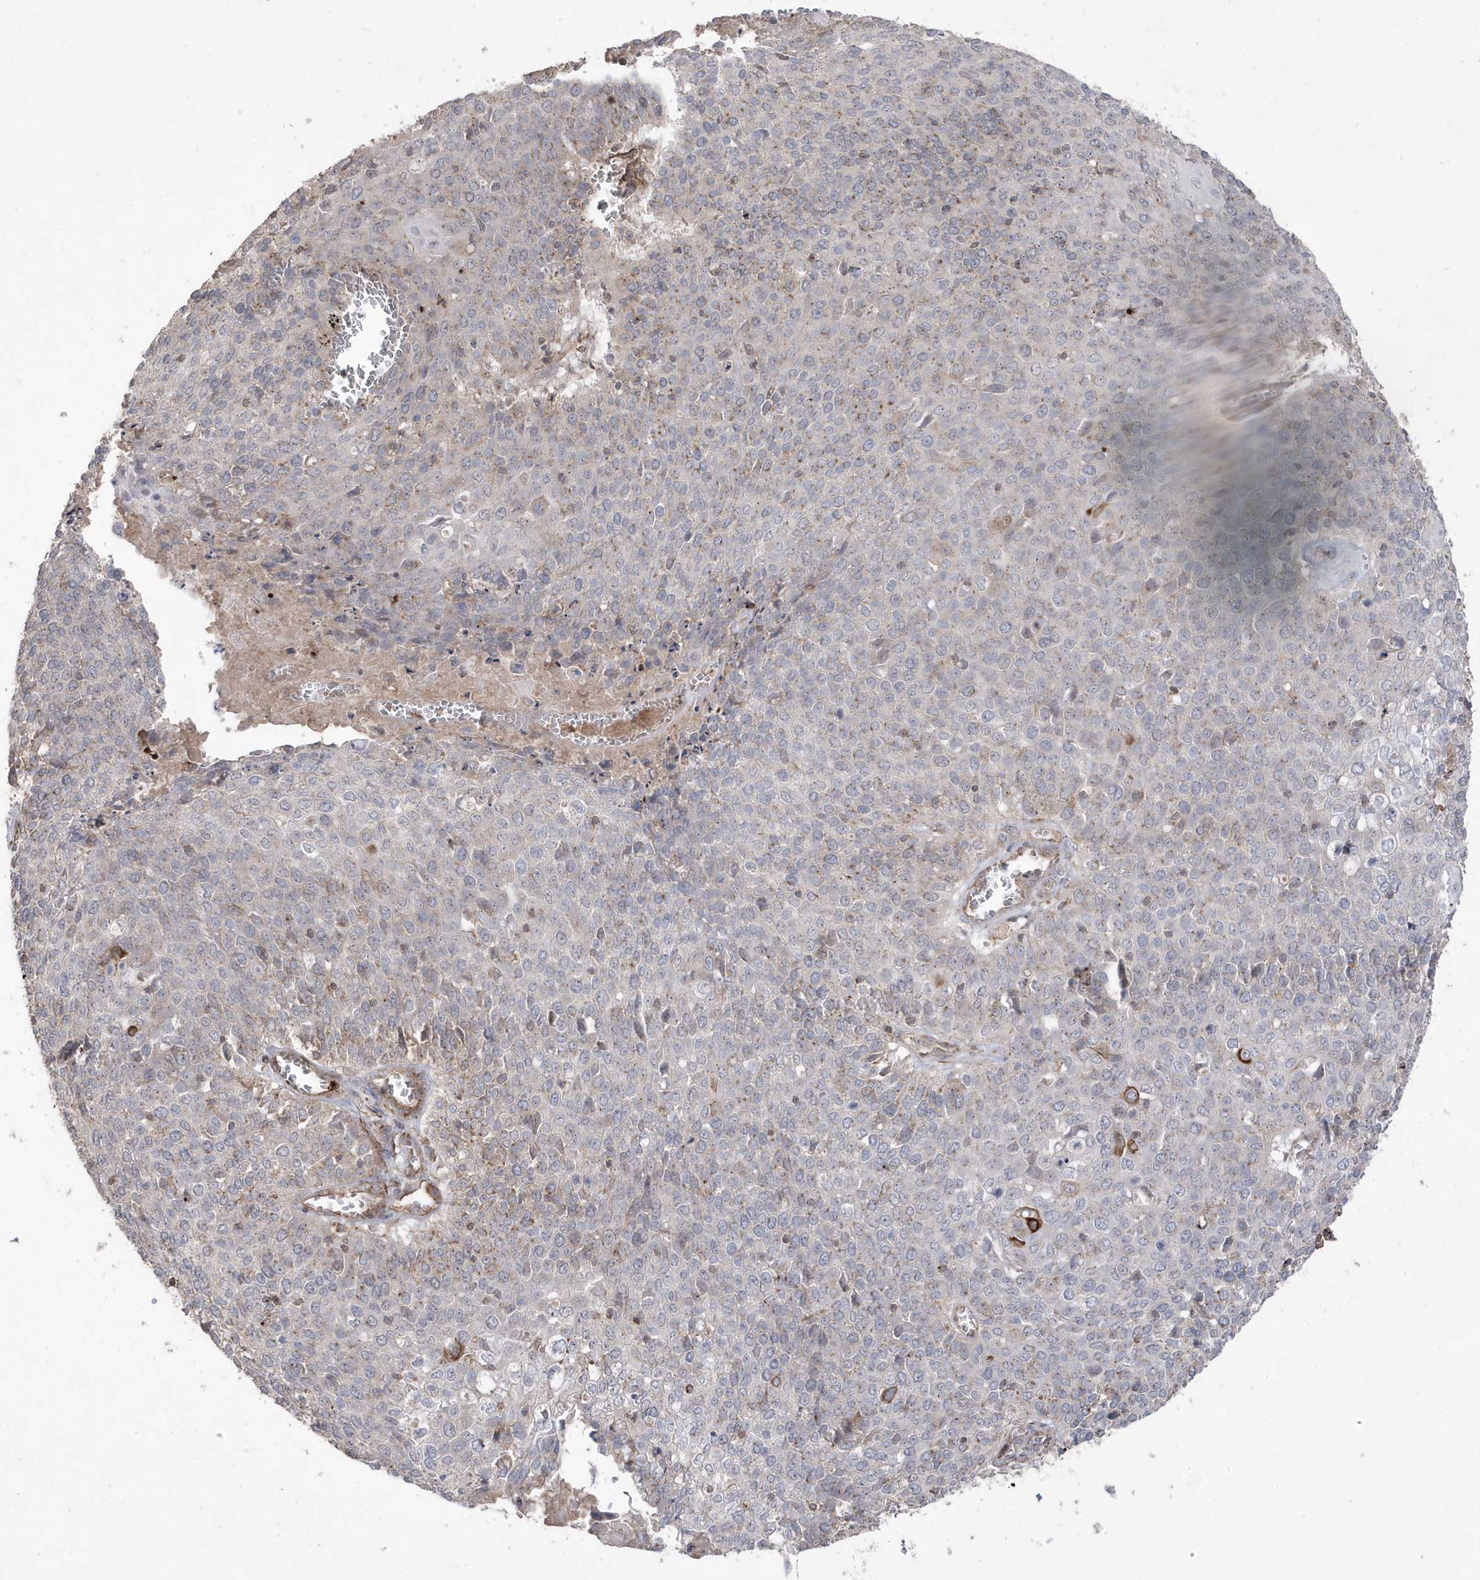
{"staining": {"intensity": "moderate", "quantity": "<25%", "location": "cytoplasmic/membranous"}, "tissue": "cervical cancer", "cell_type": "Tumor cells", "image_type": "cancer", "snomed": [{"axis": "morphology", "description": "Squamous cell carcinoma, NOS"}, {"axis": "topography", "description": "Cervix"}], "caption": "Squamous cell carcinoma (cervical) stained for a protein (brown) shows moderate cytoplasmic/membranous positive positivity in approximately <25% of tumor cells.", "gene": "CETN3", "patient": {"sex": "female", "age": 39}}